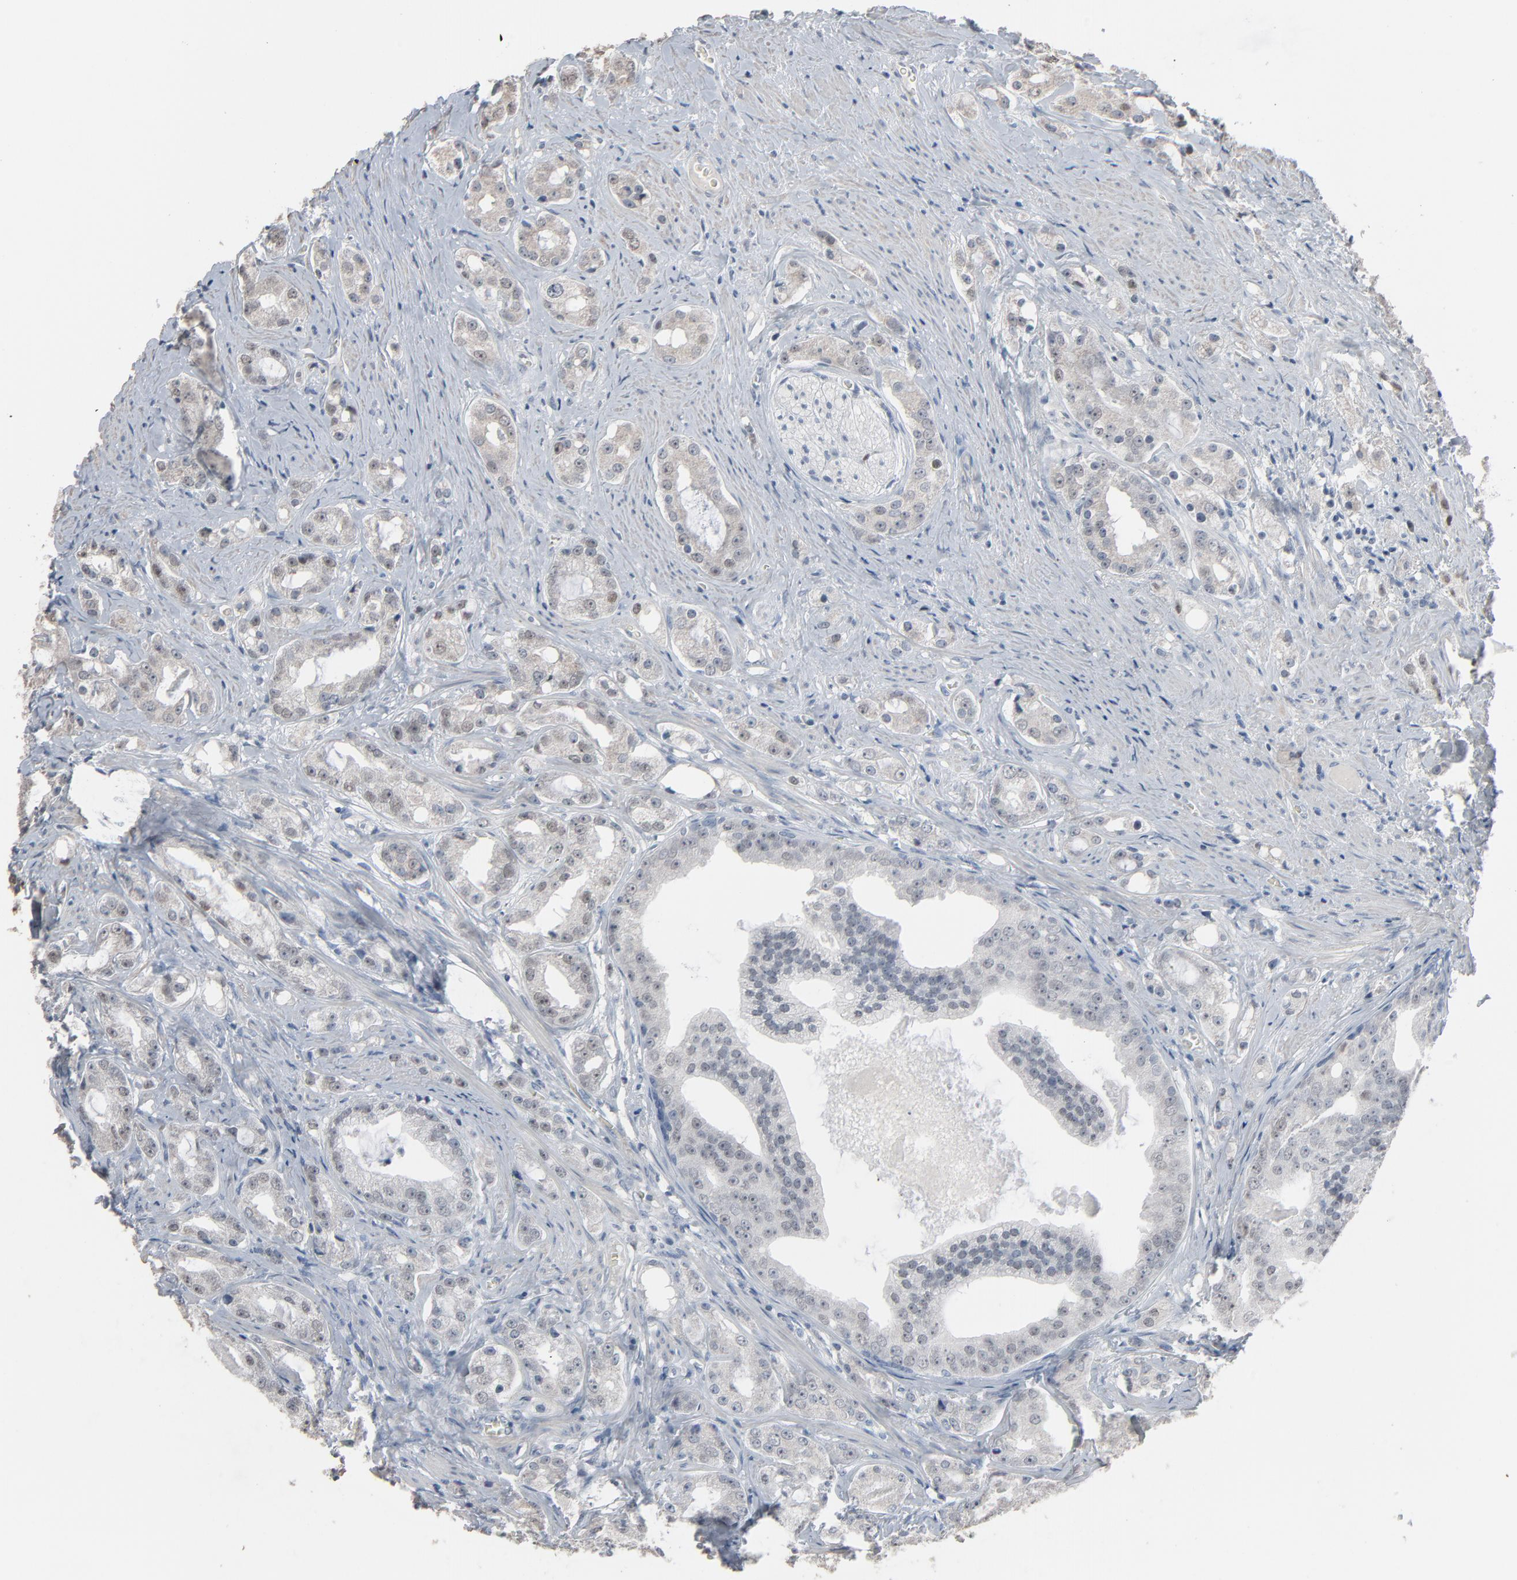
{"staining": {"intensity": "weak", "quantity": "25%-75%", "location": "cytoplasmic/membranous"}, "tissue": "prostate cancer", "cell_type": "Tumor cells", "image_type": "cancer", "snomed": [{"axis": "morphology", "description": "Adenocarcinoma, High grade"}, {"axis": "topography", "description": "Prostate"}], "caption": "A low amount of weak cytoplasmic/membranous expression is appreciated in approximately 25%-75% of tumor cells in prostate cancer (adenocarcinoma (high-grade)) tissue.", "gene": "SAGE1", "patient": {"sex": "male", "age": 68}}